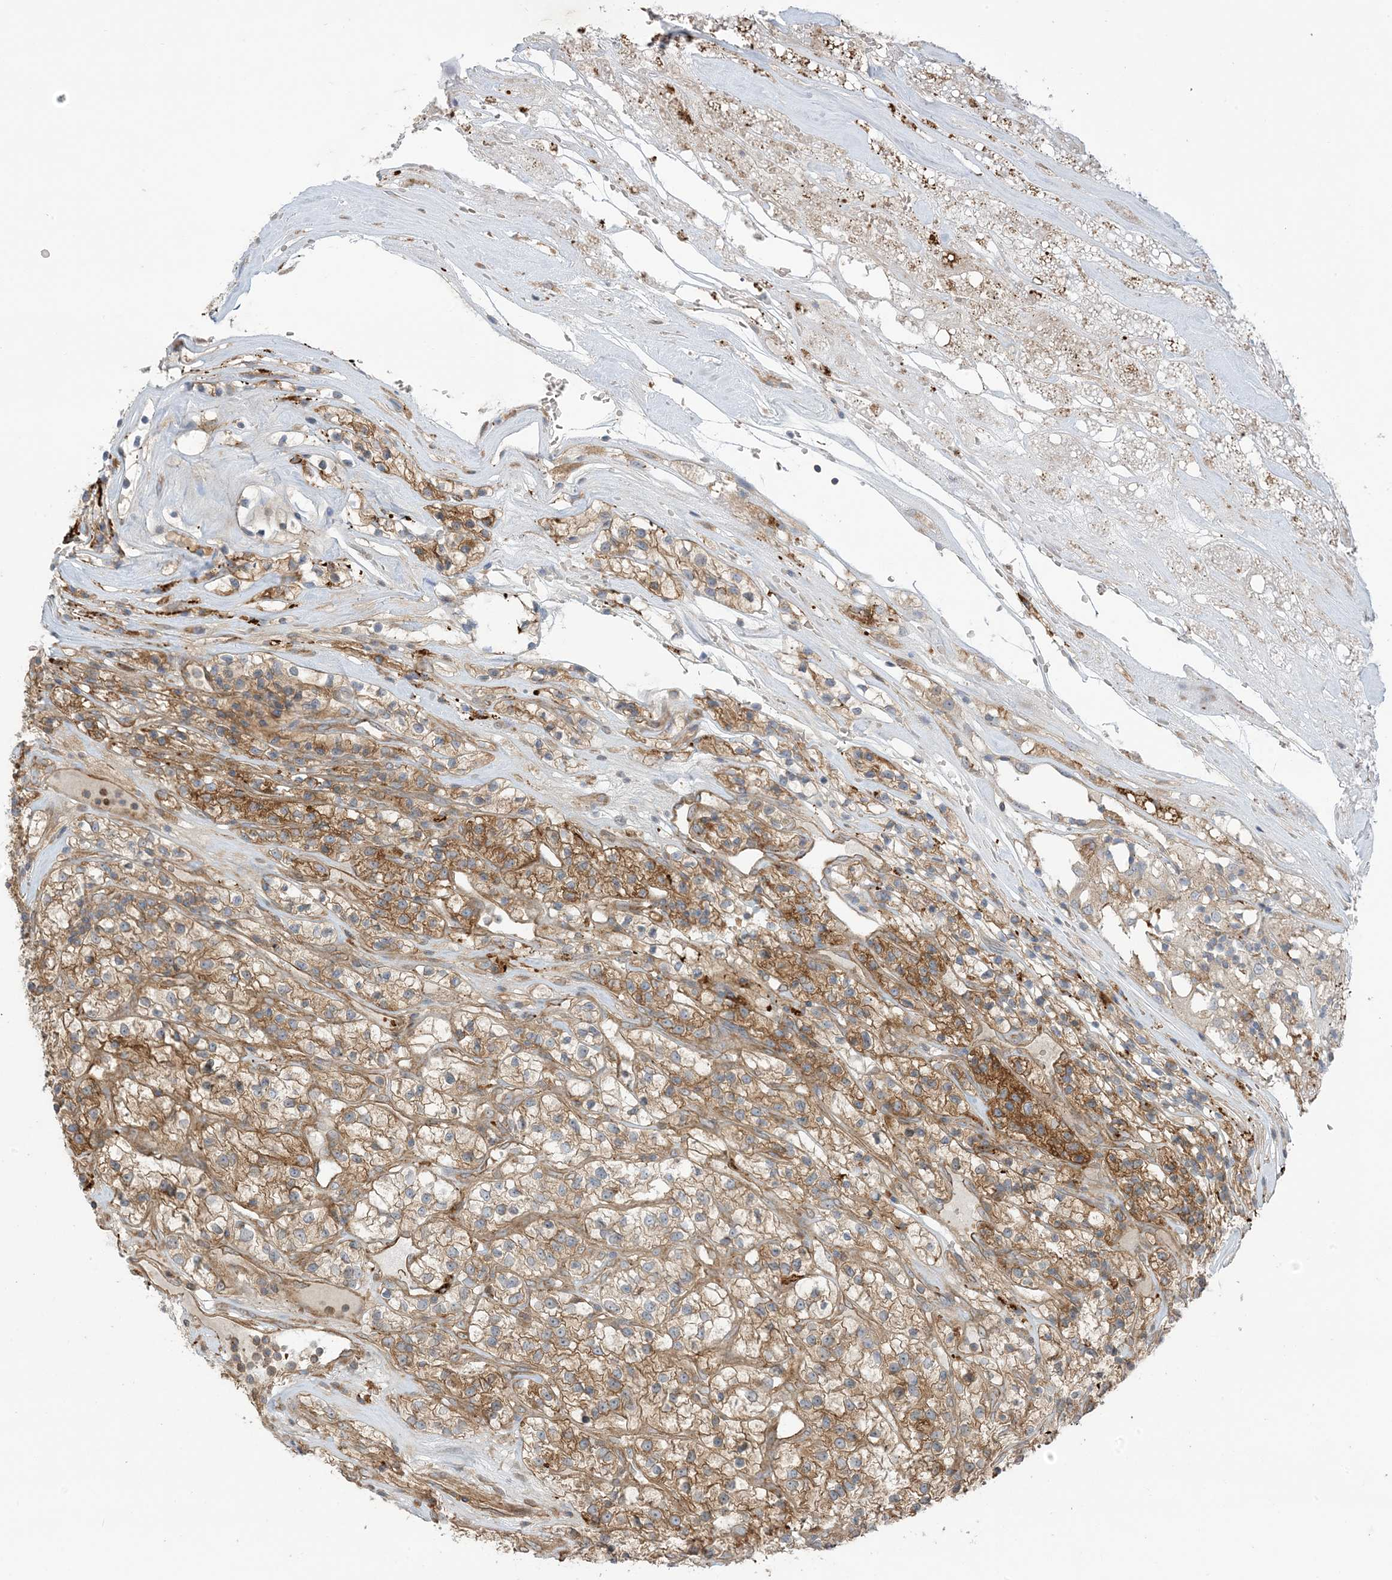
{"staining": {"intensity": "moderate", "quantity": ">75%", "location": "cytoplasmic/membranous"}, "tissue": "renal cancer", "cell_type": "Tumor cells", "image_type": "cancer", "snomed": [{"axis": "morphology", "description": "Adenocarcinoma, NOS"}, {"axis": "topography", "description": "Kidney"}], "caption": "A medium amount of moderate cytoplasmic/membranous expression is identified in about >75% of tumor cells in renal adenocarcinoma tissue. (Brightfield microscopy of DAB IHC at high magnification).", "gene": "ICMT", "patient": {"sex": "female", "age": 57}}